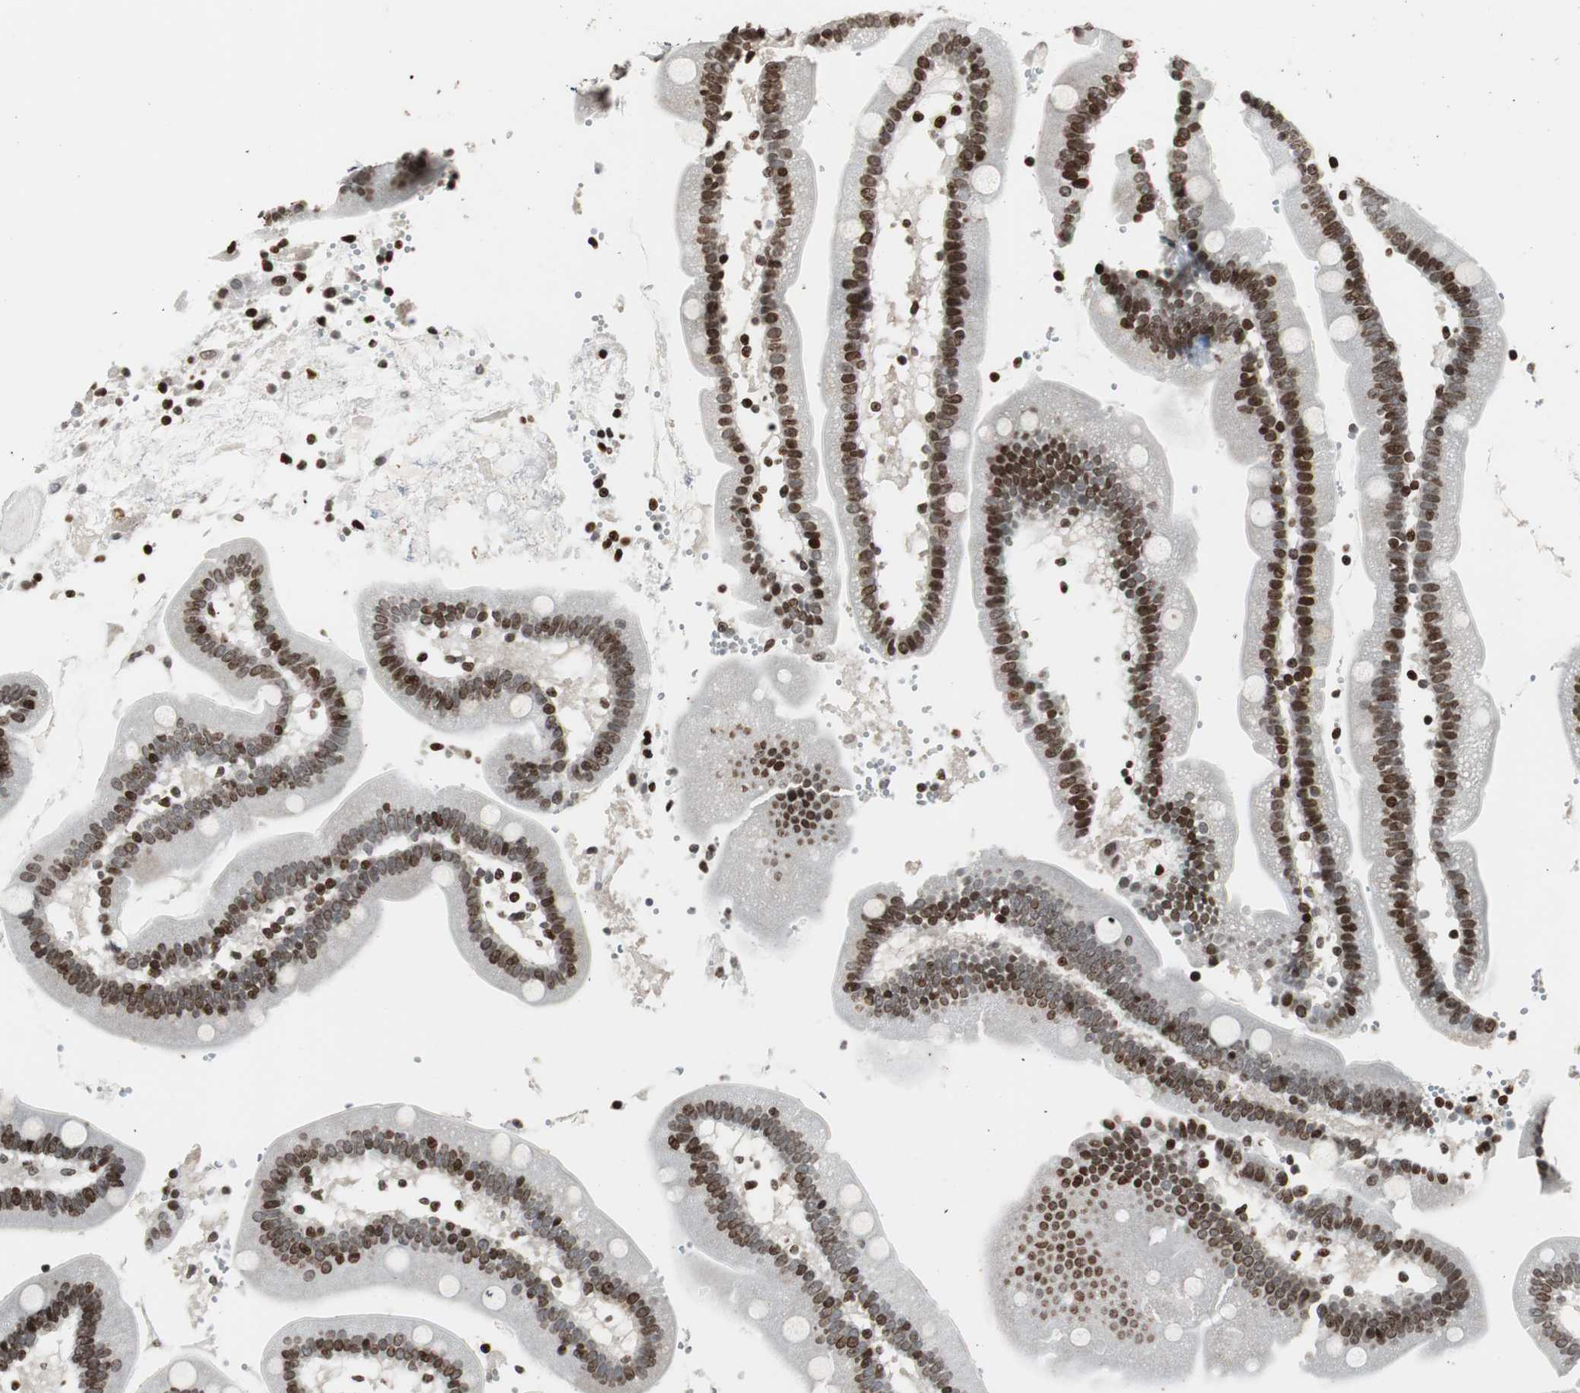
{"staining": {"intensity": "strong", "quantity": ">75%", "location": "nuclear"}, "tissue": "duodenum", "cell_type": "Glandular cells", "image_type": "normal", "snomed": [{"axis": "morphology", "description": "Normal tissue, NOS"}, {"axis": "topography", "description": "Duodenum"}], "caption": "Immunohistochemical staining of normal human duodenum exhibits high levels of strong nuclear positivity in about >75% of glandular cells. The staining was performed using DAB (3,3'-diaminobenzidine), with brown indicating positive protein expression. Nuclei are stained blue with hematoxylin.", "gene": "PAXIP1", "patient": {"sex": "male", "age": 66}}